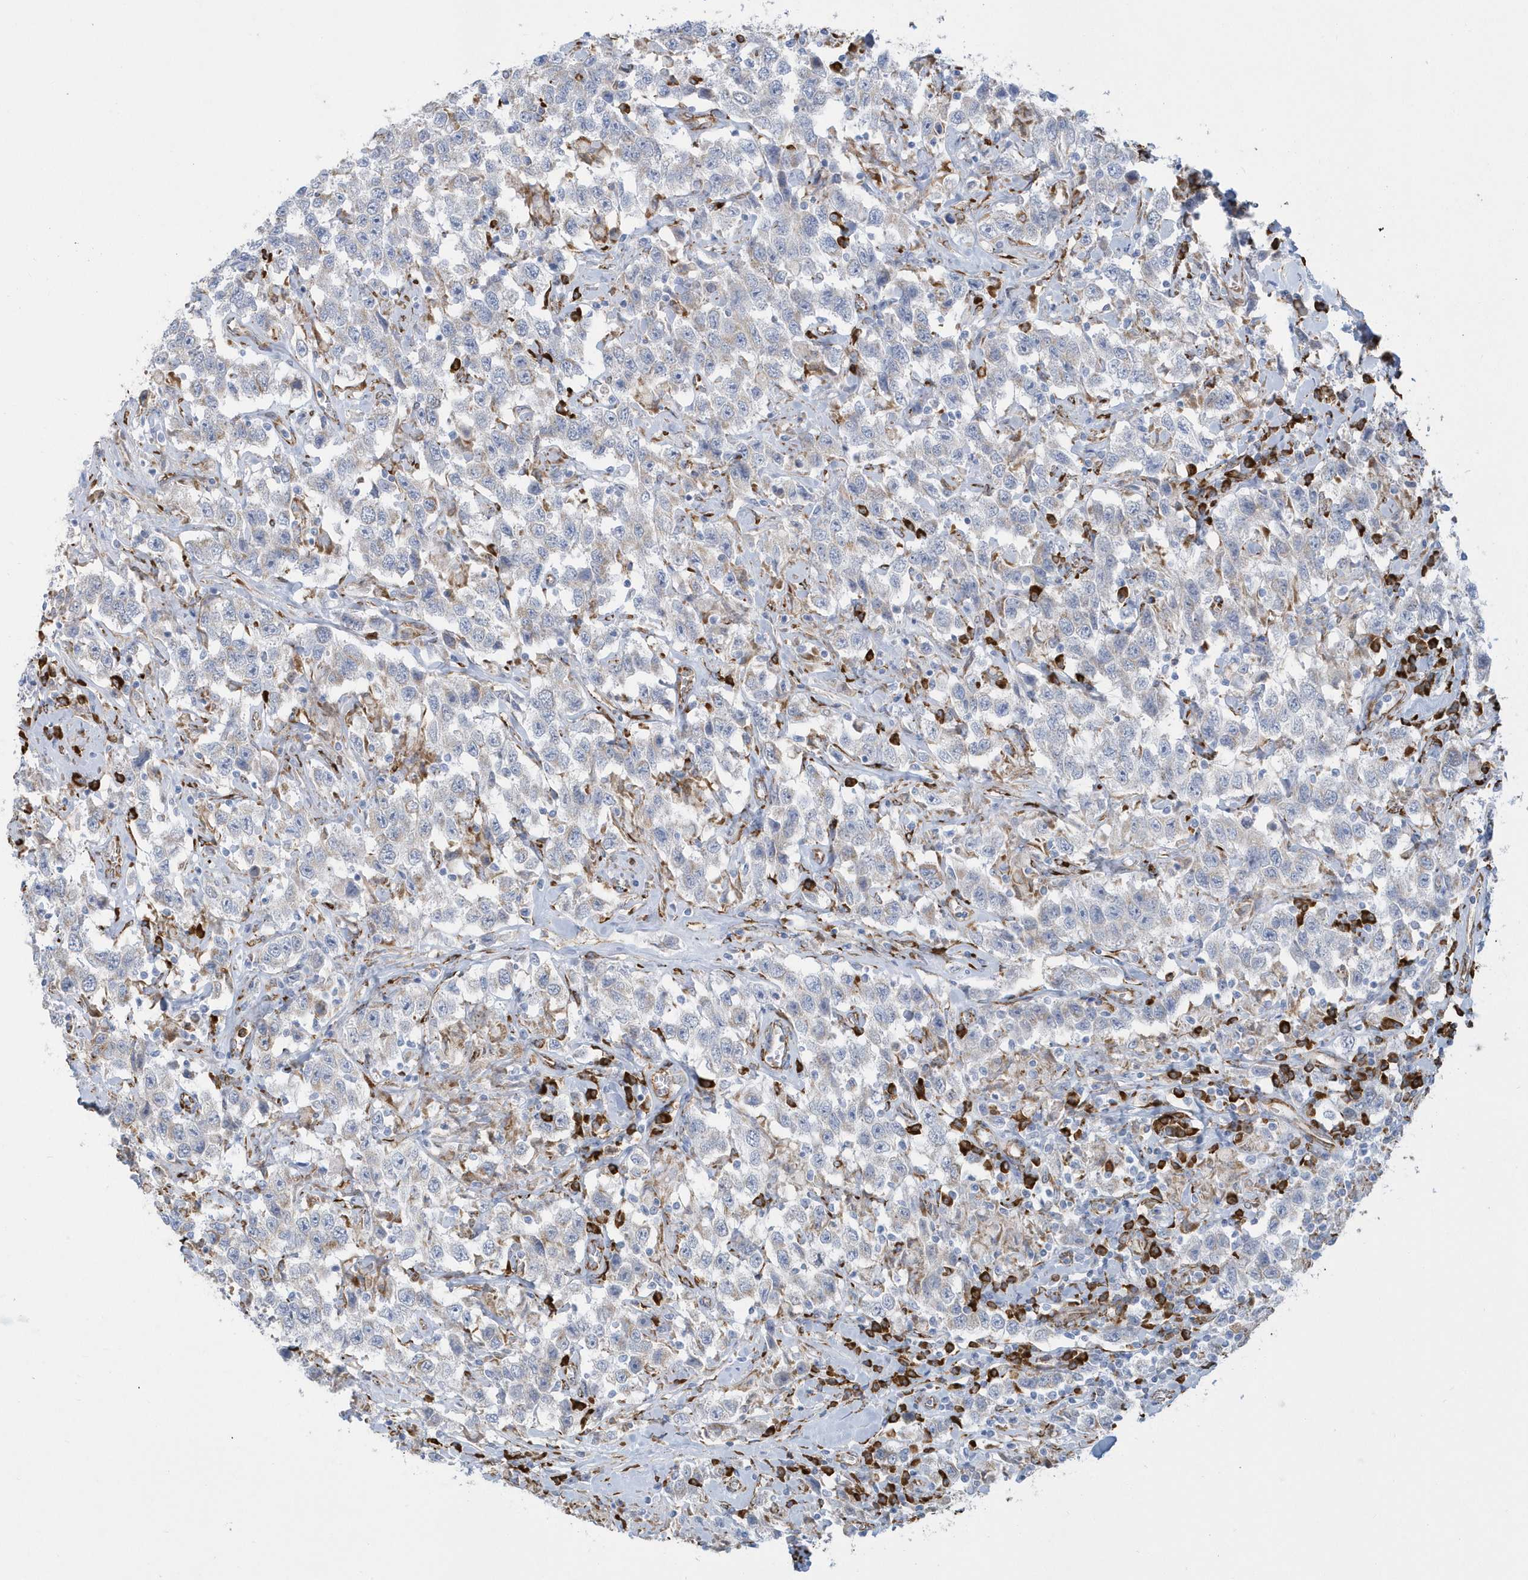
{"staining": {"intensity": "weak", "quantity": "<25%", "location": "cytoplasmic/membranous"}, "tissue": "testis cancer", "cell_type": "Tumor cells", "image_type": "cancer", "snomed": [{"axis": "morphology", "description": "Seminoma, NOS"}, {"axis": "topography", "description": "Testis"}], "caption": "The micrograph exhibits no staining of tumor cells in testis cancer.", "gene": "DCAF1", "patient": {"sex": "male", "age": 41}}